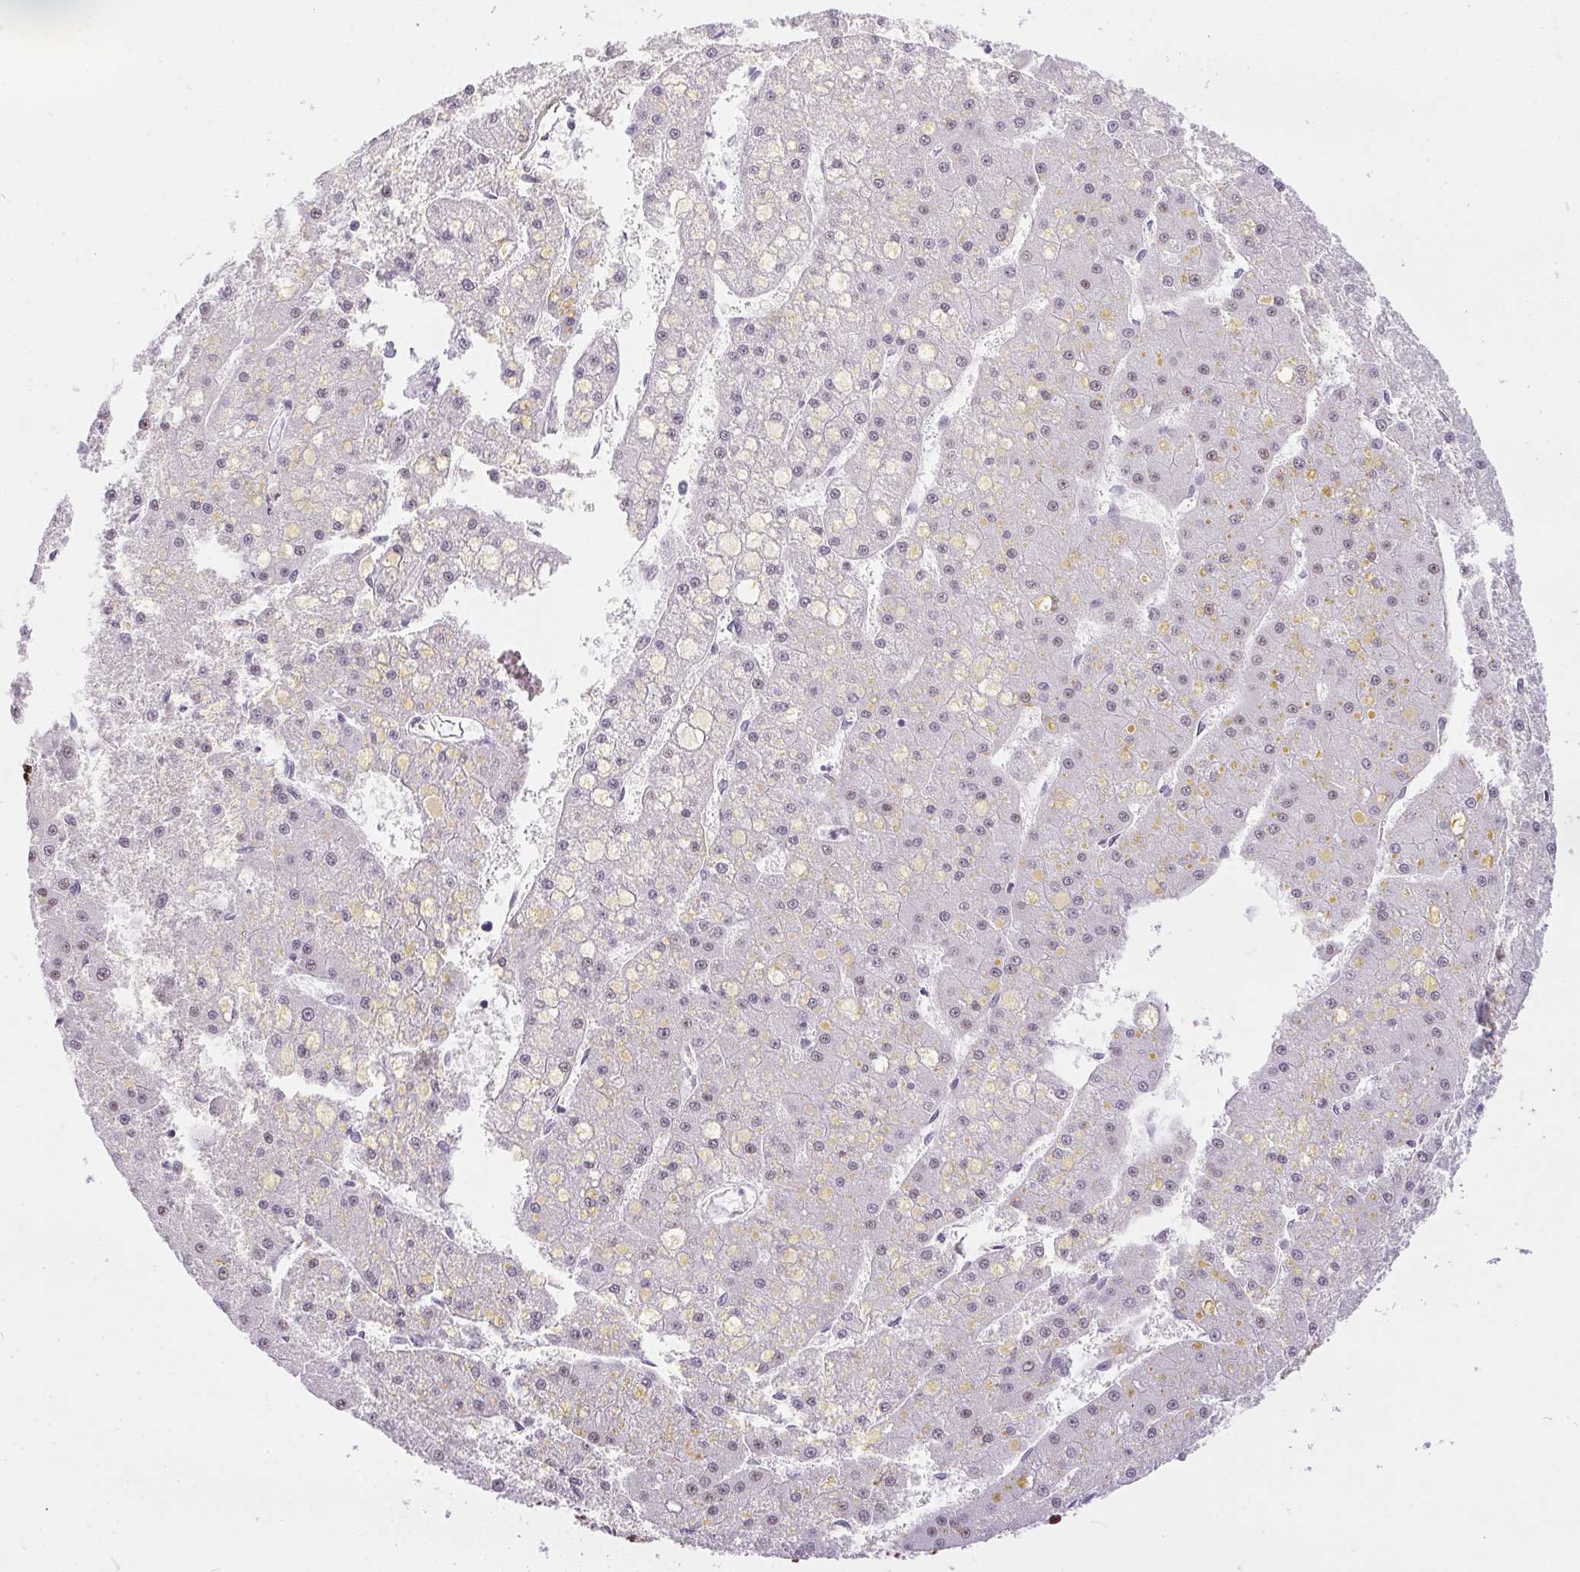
{"staining": {"intensity": "negative", "quantity": "none", "location": "none"}, "tissue": "liver cancer", "cell_type": "Tumor cells", "image_type": "cancer", "snomed": [{"axis": "morphology", "description": "Carcinoma, Hepatocellular, NOS"}, {"axis": "topography", "description": "Liver"}], "caption": "Liver cancer stained for a protein using immunohistochemistry (IHC) reveals no positivity tumor cells.", "gene": "PAGE3", "patient": {"sex": "male", "age": 67}}